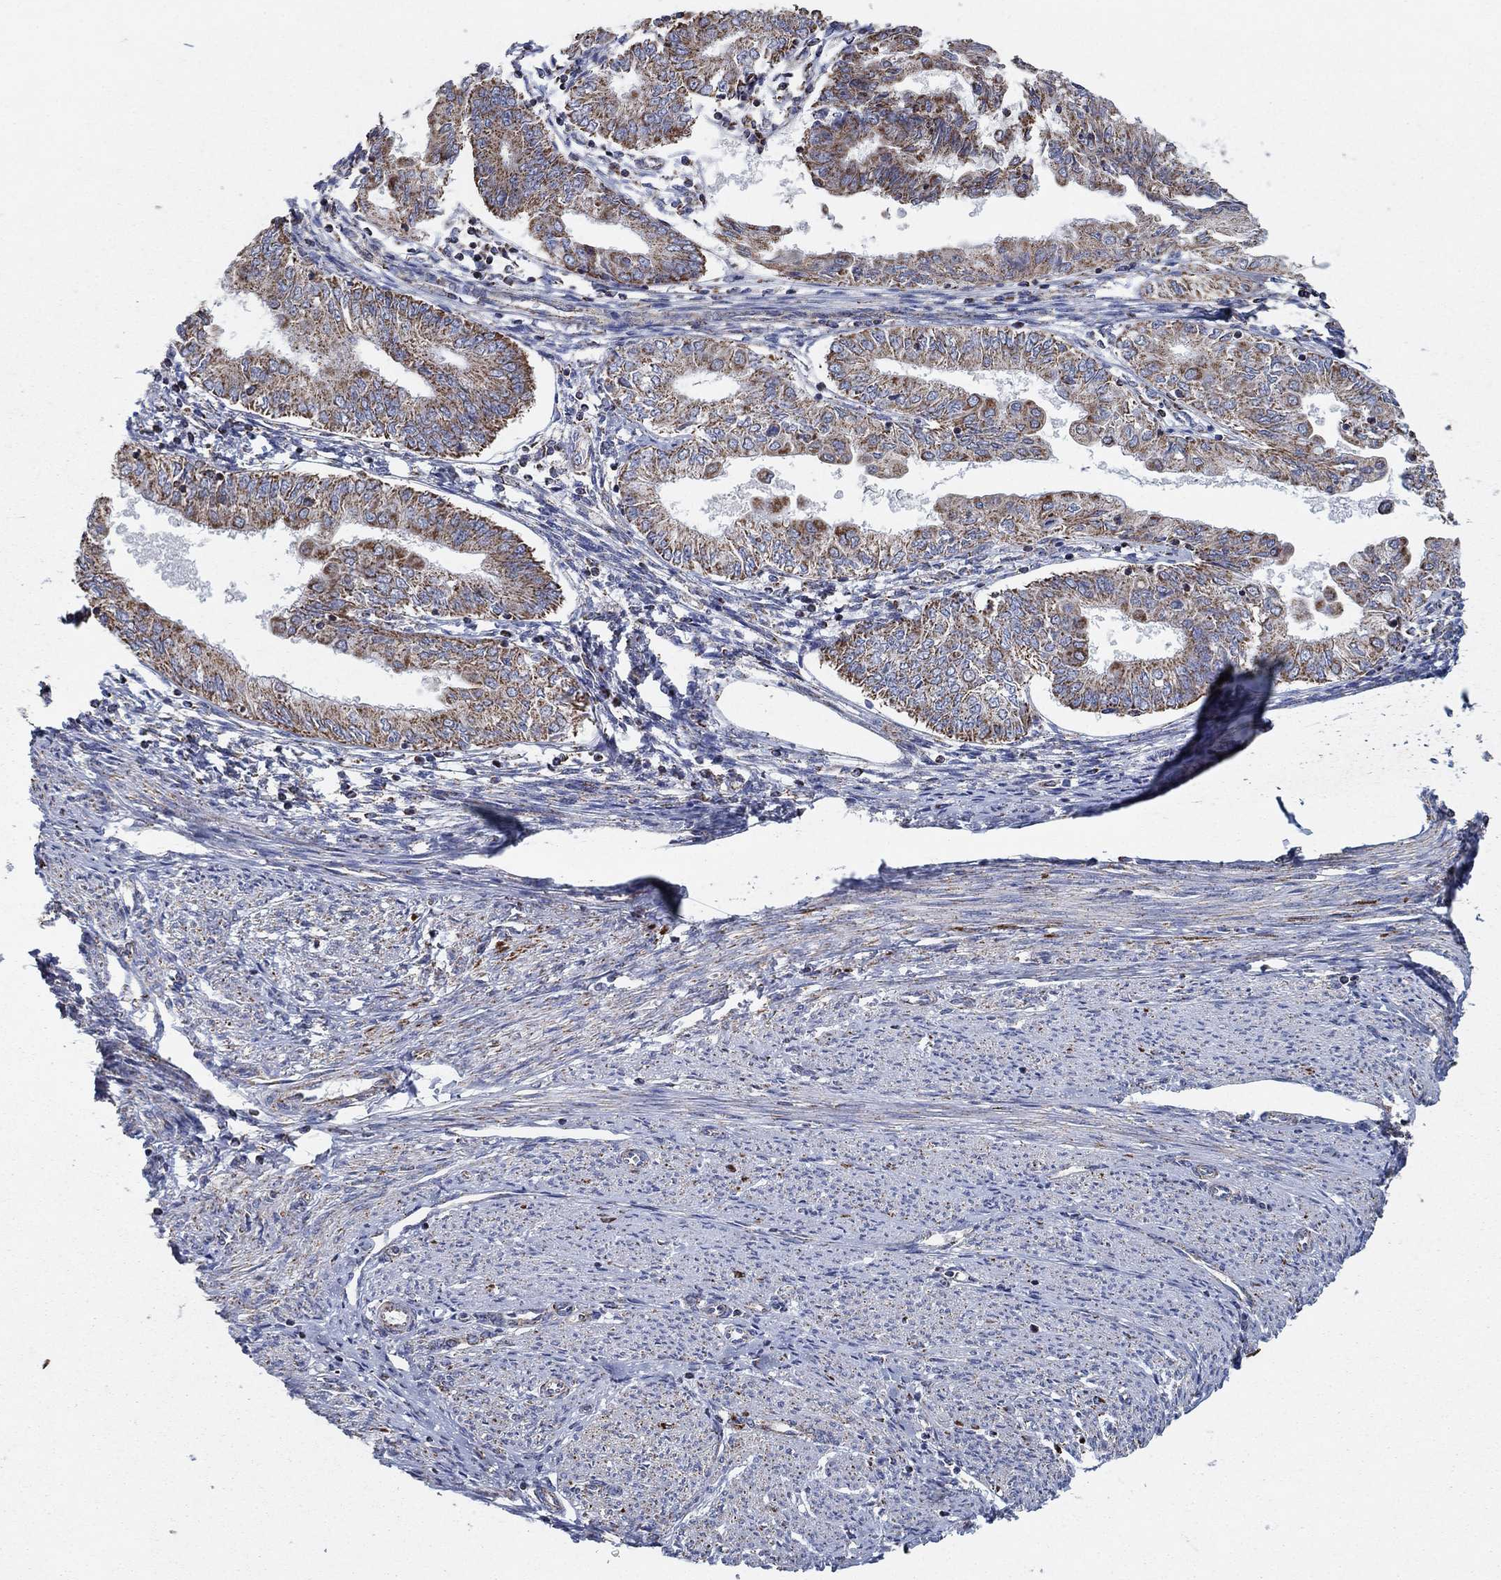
{"staining": {"intensity": "moderate", "quantity": "25%-75%", "location": "cytoplasmic/membranous"}, "tissue": "endometrial cancer", "cell_type": "Tumor cells", "image_type": "cancer", "snomed": [{"axis": "morphology", "description": "Adenocarcinoma, NOS"}, {"axis": "topography", "description": "Endometrium"}], "caption": "Human endometrial cancer (adenocarcinoma) stained for a protein (brown) shows moderate cytoplasmic/membranous positive staining in approximately 25%-75% of tumor cells.", "gene": "C9orf85", "patient": {"sex": "female", "age": 68}}